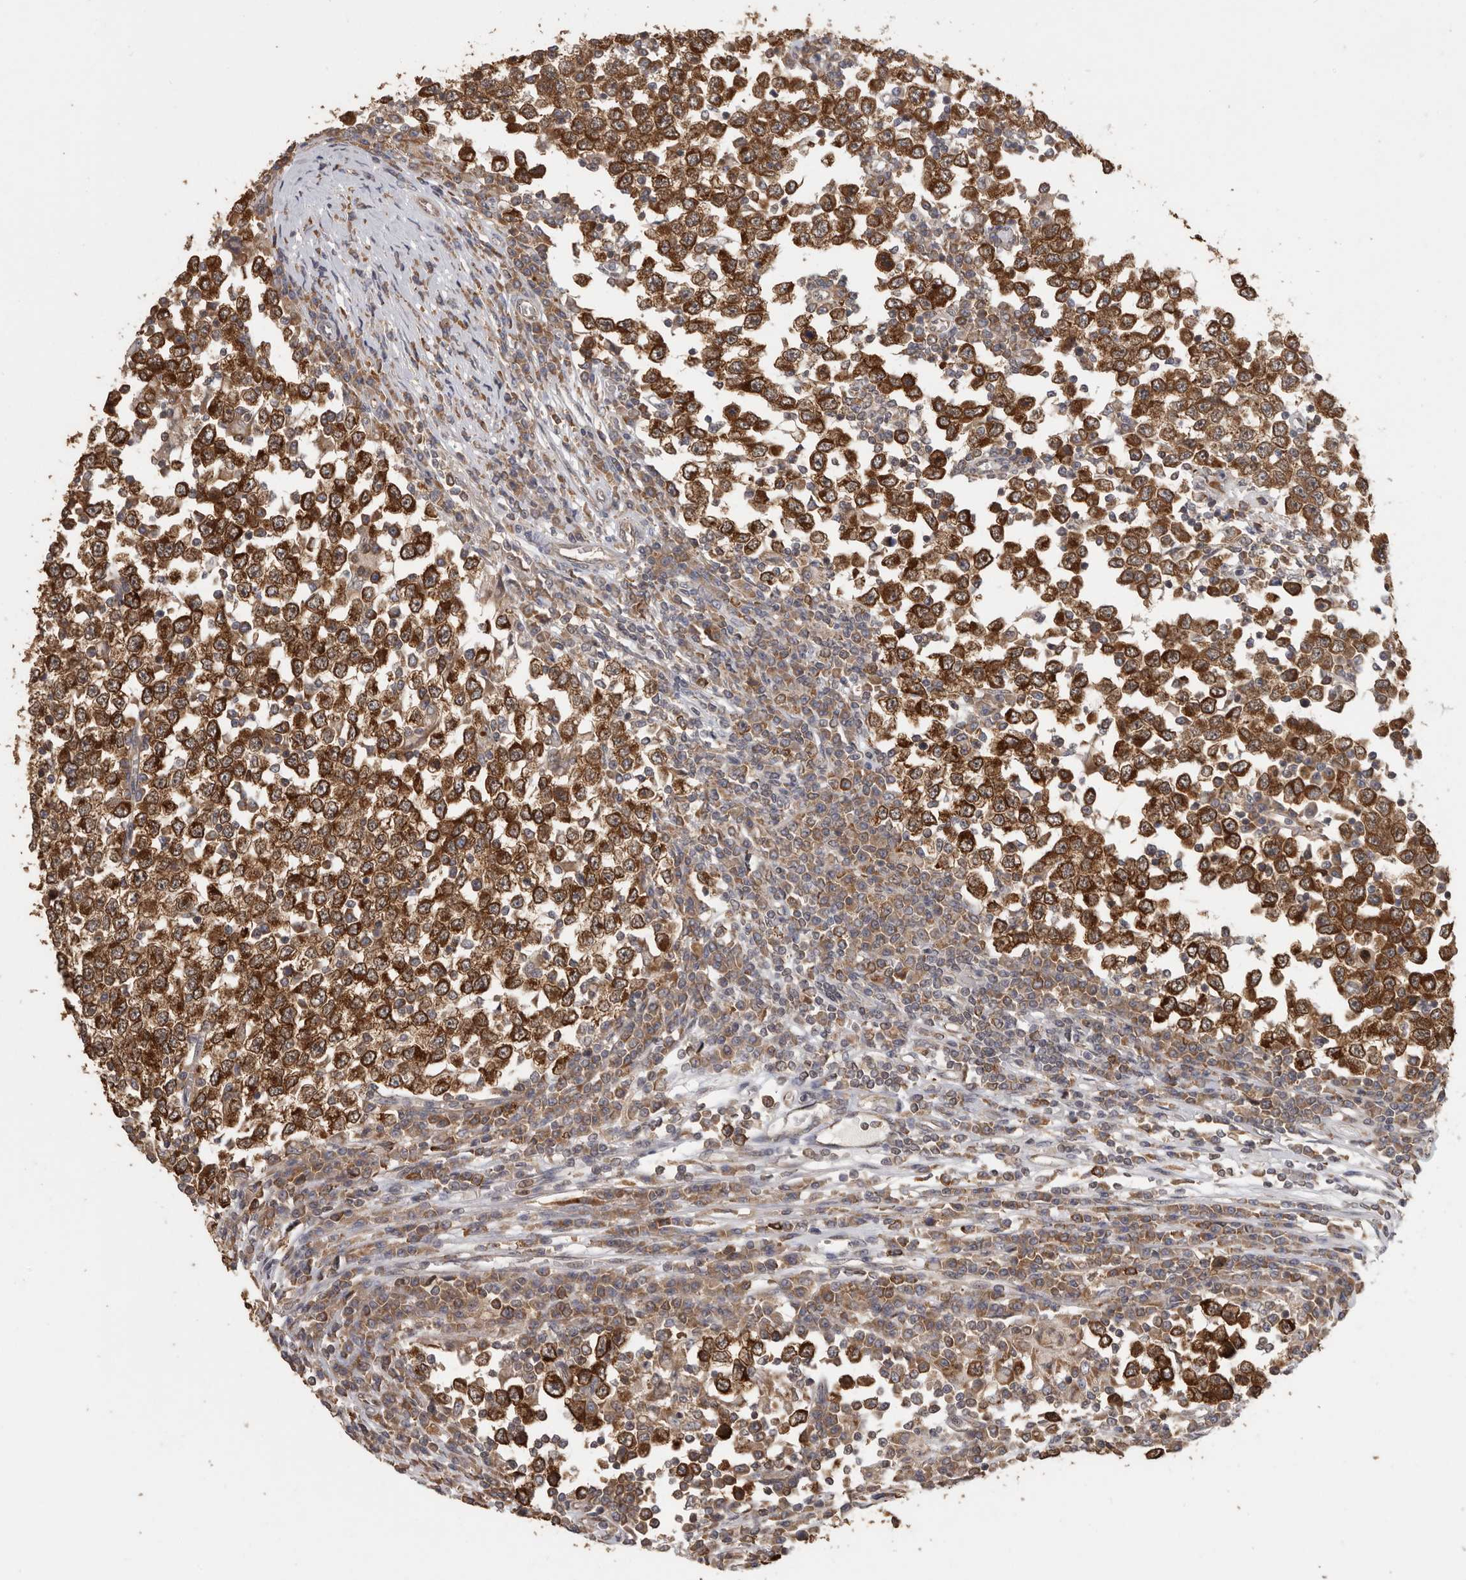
{"staining": {"intensity": "strong", "quantity": ">75%", "location": "cytoplasmic/membranous"}, "tissue": "testis cancer", "cell_type": "Tumor cells", "image_type": "cancer", "snomed": [{"axis": "morphology", "description": "Seminoma, NOS"}, {"axis": "topography", "description": "Testis"}], "caption": "Tumor cells exhibit high levels of strong cytoplasmic/membranous expression in about >75% of cells in testis seminoma.", "gene": "CCT8", "patient": {"sex": "male", "age": 65}}